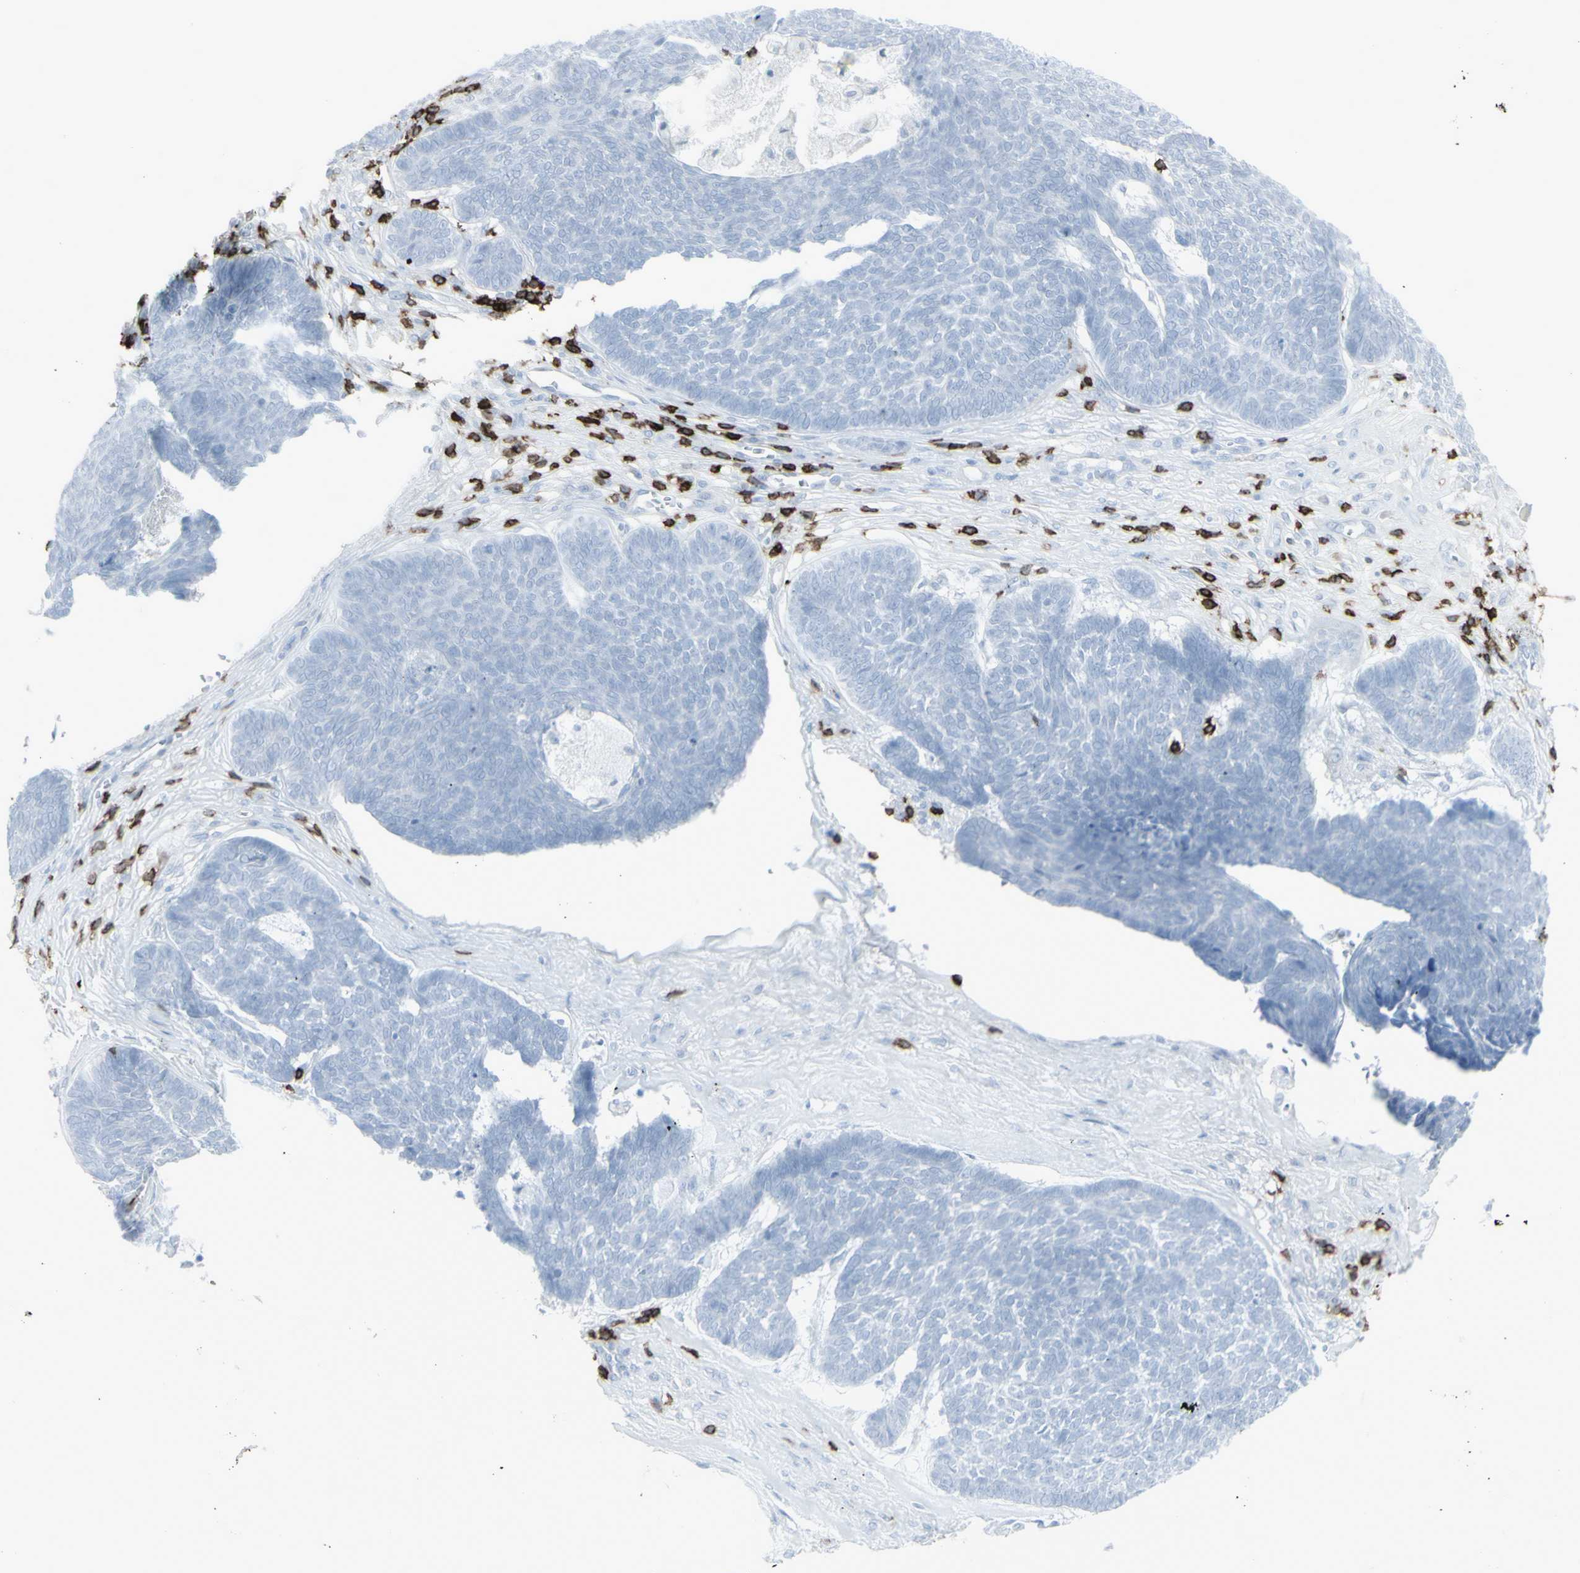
{"staining": {"intensity": "negative", "quantity": "none", "location": "none"}, "tissue": "skin cancer", "cell_type": "Tumor cells", "image_type": "cancer", "snomed": [{"axis": "morphology", "description": "Basal cell carcinoma"}, {"axis": "topography", "description": "Skin"}], "caption": "Micrograph shows no protein expression in tumor cells of skin cancer tissue.", "gene": "CD247", "patient": {"sex": "male", "age": 84}}